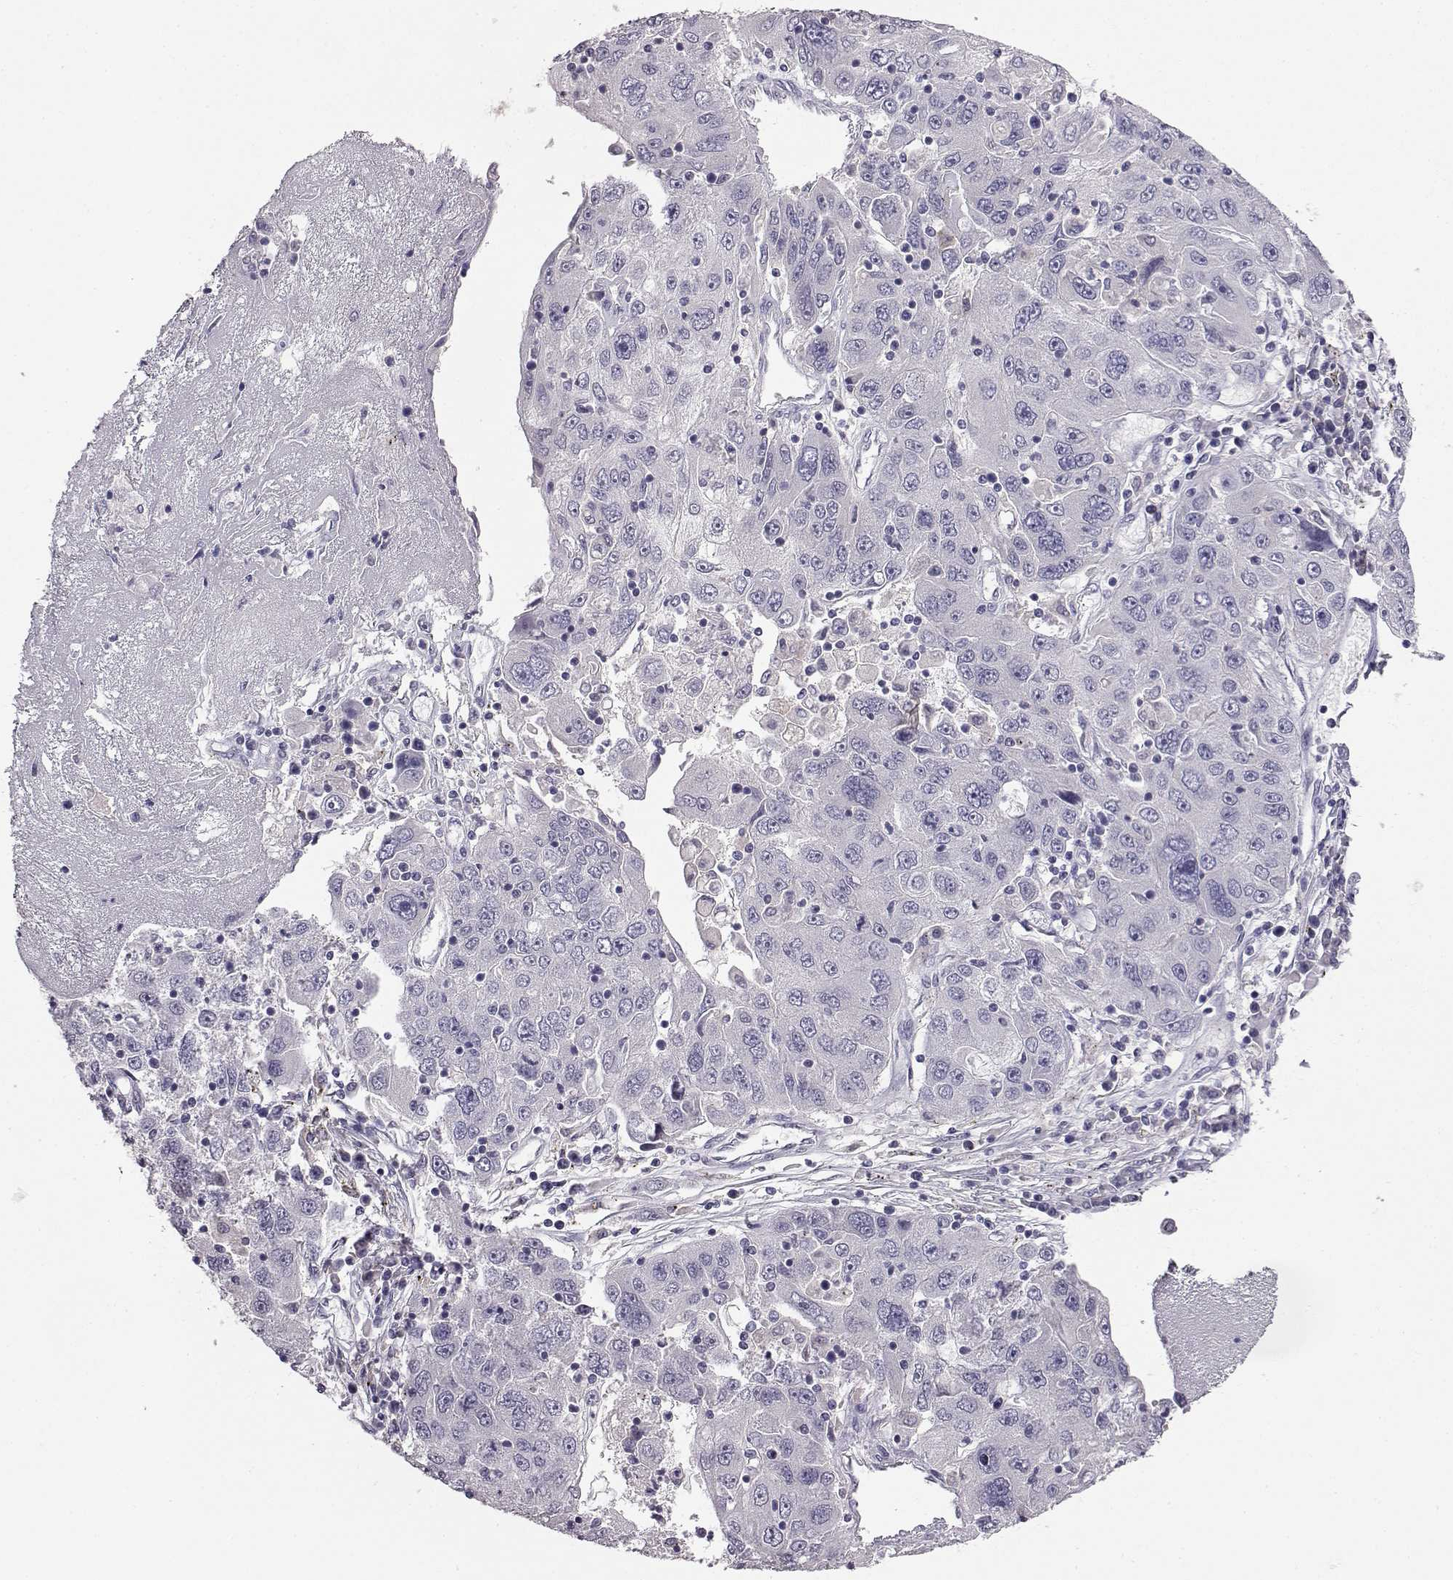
{"staining": {"intensity": "negative", "quantity": "none", "location": "none"}, "tissue": "stomach cancer", "cell_type": "Tumor cells", "image_type": "cancer", "snomed": [{"axis": "morphology", "description": "Adenocarcinoma, NOS"}, {"axis": "topography", "description": "Stomach"}], "caption": "Immunohistochemical staining of stomach adenocarcinoma demonstrates no significant expression in tumor cells.", "gene": "AKR1B1", "patient": {"sex": "male", "age": 56}}